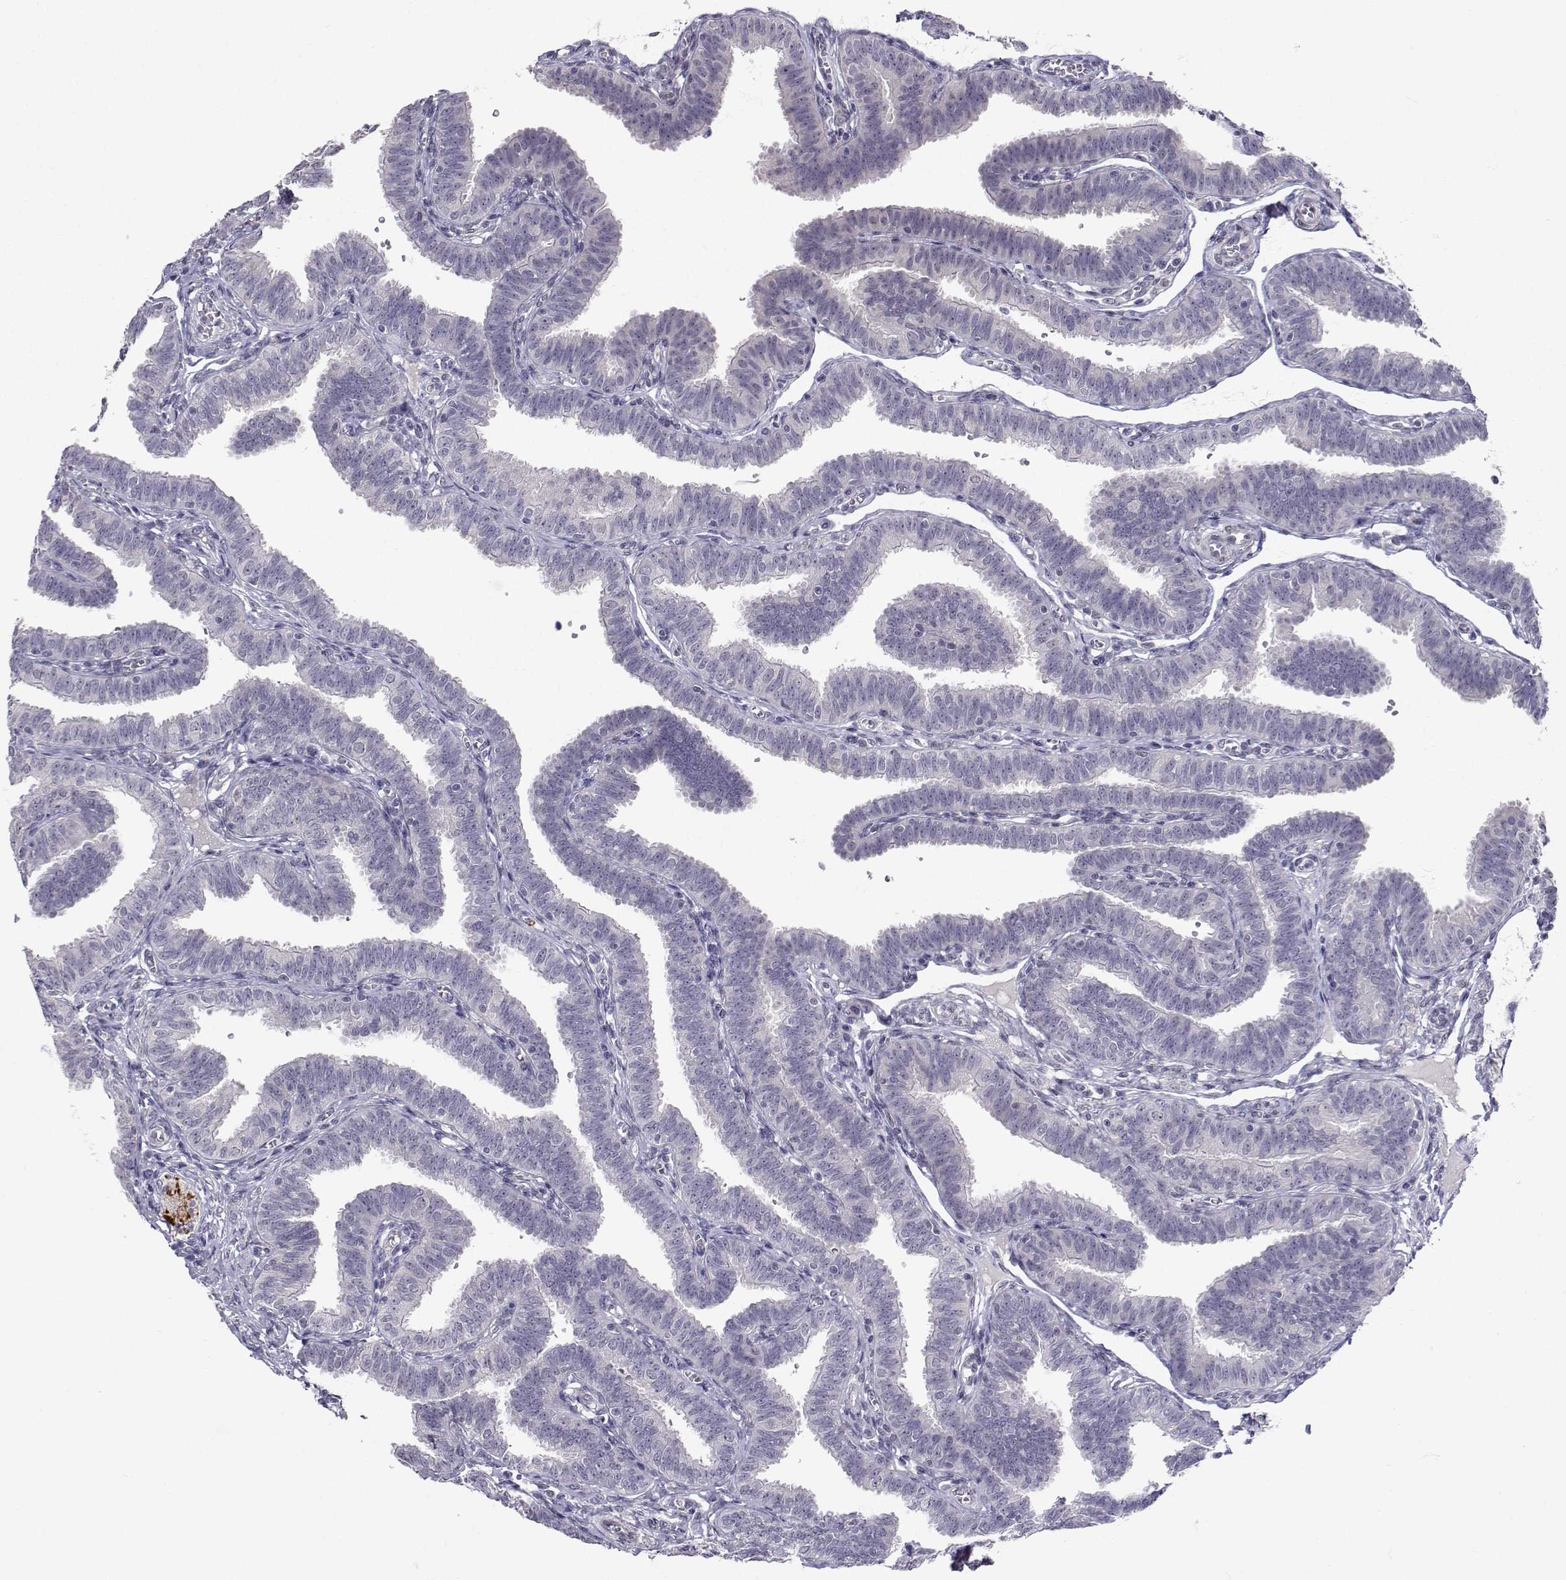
{"staining": {"intensity": "negative", "quantity": "none", "location": "none"}, "tissue": "fallopian tube", "cell_type": "Glandular cells", "image_type": "normal", "snomed": [{"axis": "morphology", "description": "Normal tissue, NOS"}, {"axis": "topography", "description": "Fallopian tube"}], "caption": "Glandular cells are negative for protein expression in normal human fallopian tube. (Stains: DAB (3,3'-diaminobenzidine) immunohistochemistry with hematoxylin counter stain, Microscopy: brightfield microscopy at high magnification).", "gene": "SLC6A3", "patient": {"sex": "female", "age": 25}}